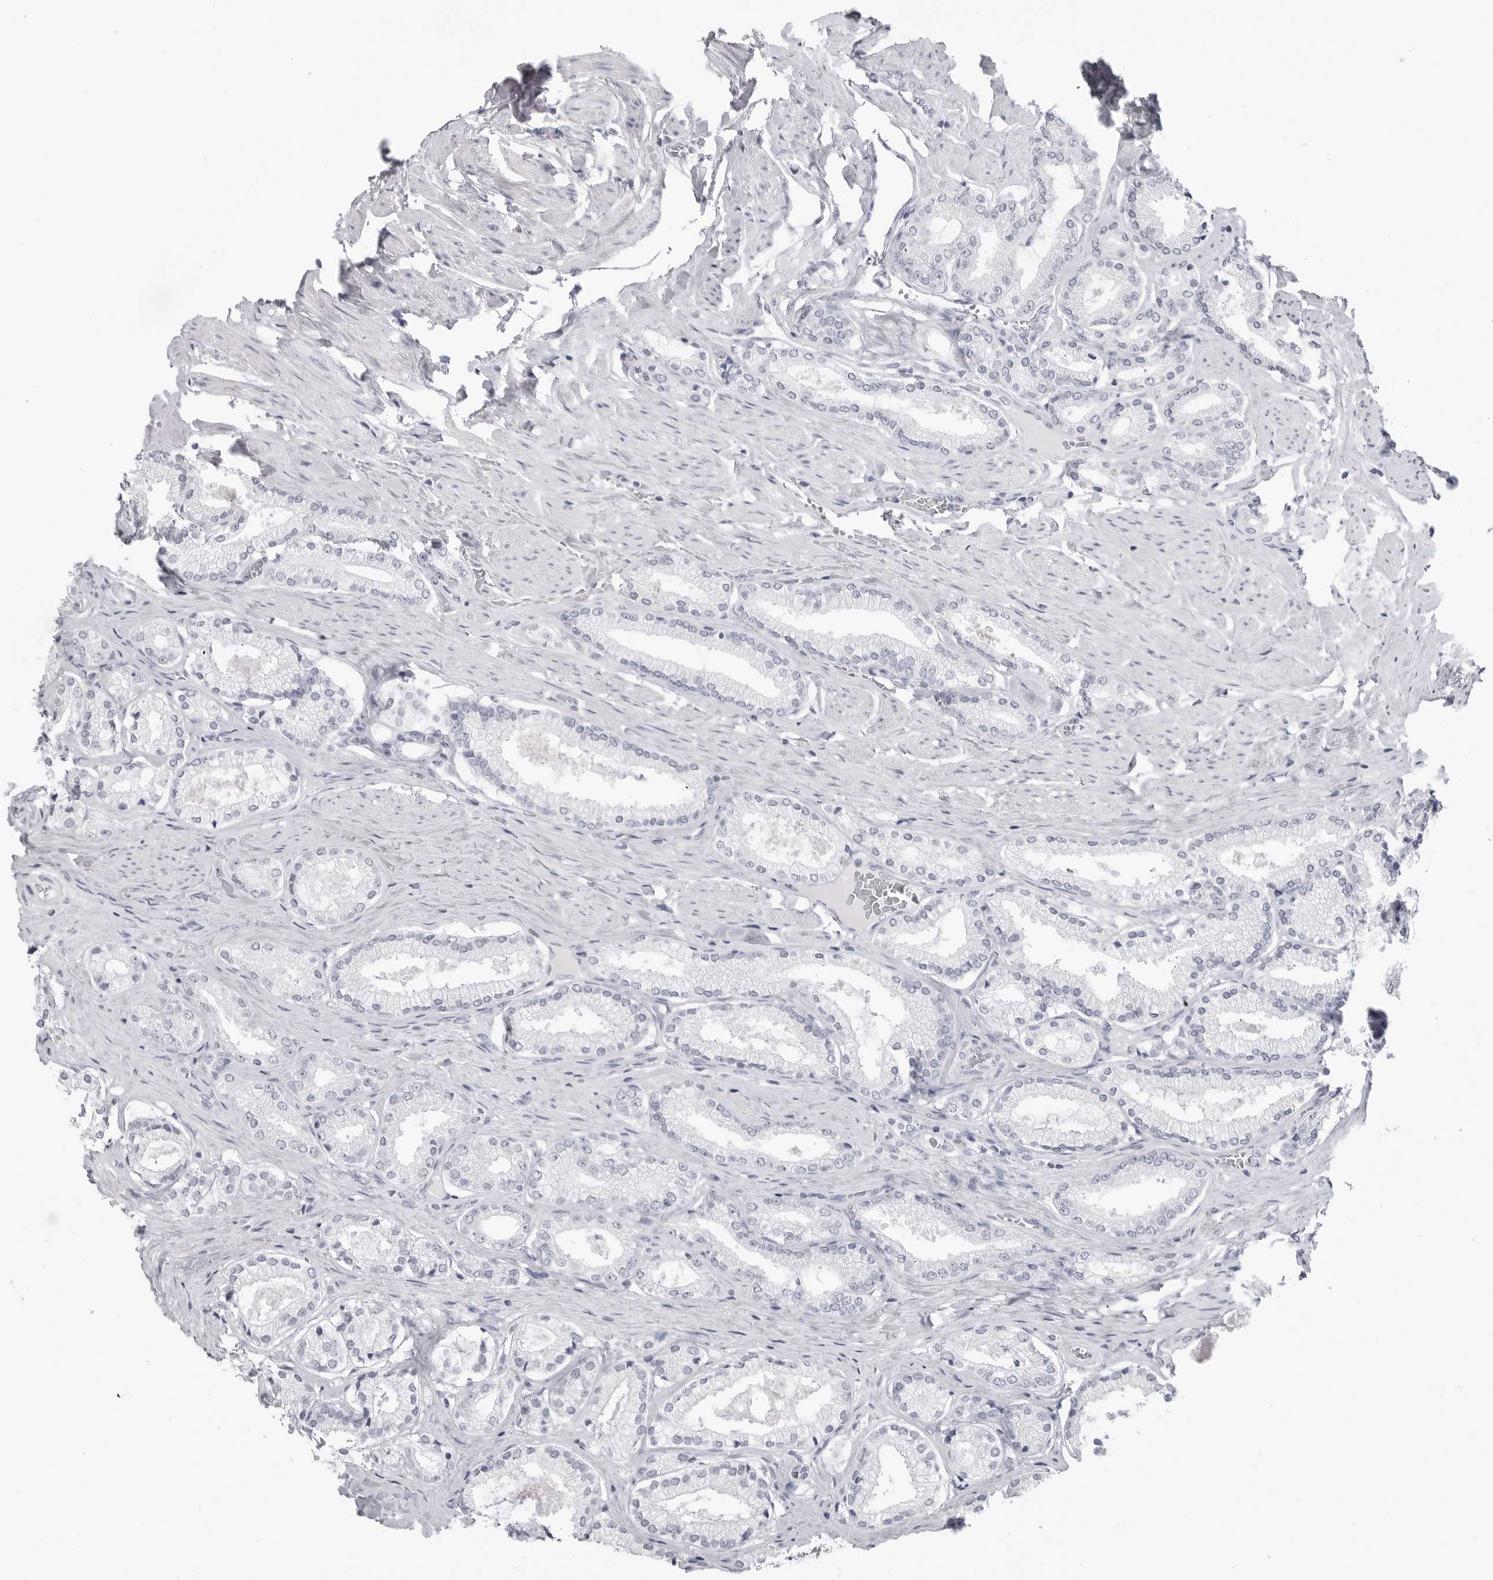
{"staining": {"intensity": "negative", "quantity": "none", "location": "none"}, "tissue": "prostate cancer", "cell_type": "Tumor cells", "image_type": "cancer", "snomed": [{"axis": "morphology", "description": "Adenocarcinoma, Low grade"}, {"axis": "topography", "description": "Prostate"}], "caption": "This is a image of immunohistochemistry (IHC) staining of prostate cancer, which shows no positivity in tumor cells. (Brightfield microscopy of DAB immunohistochemistry (IHC) at high magnification).", "gene": "PGA3", "patient": {"sex": "male", "age": 71}}